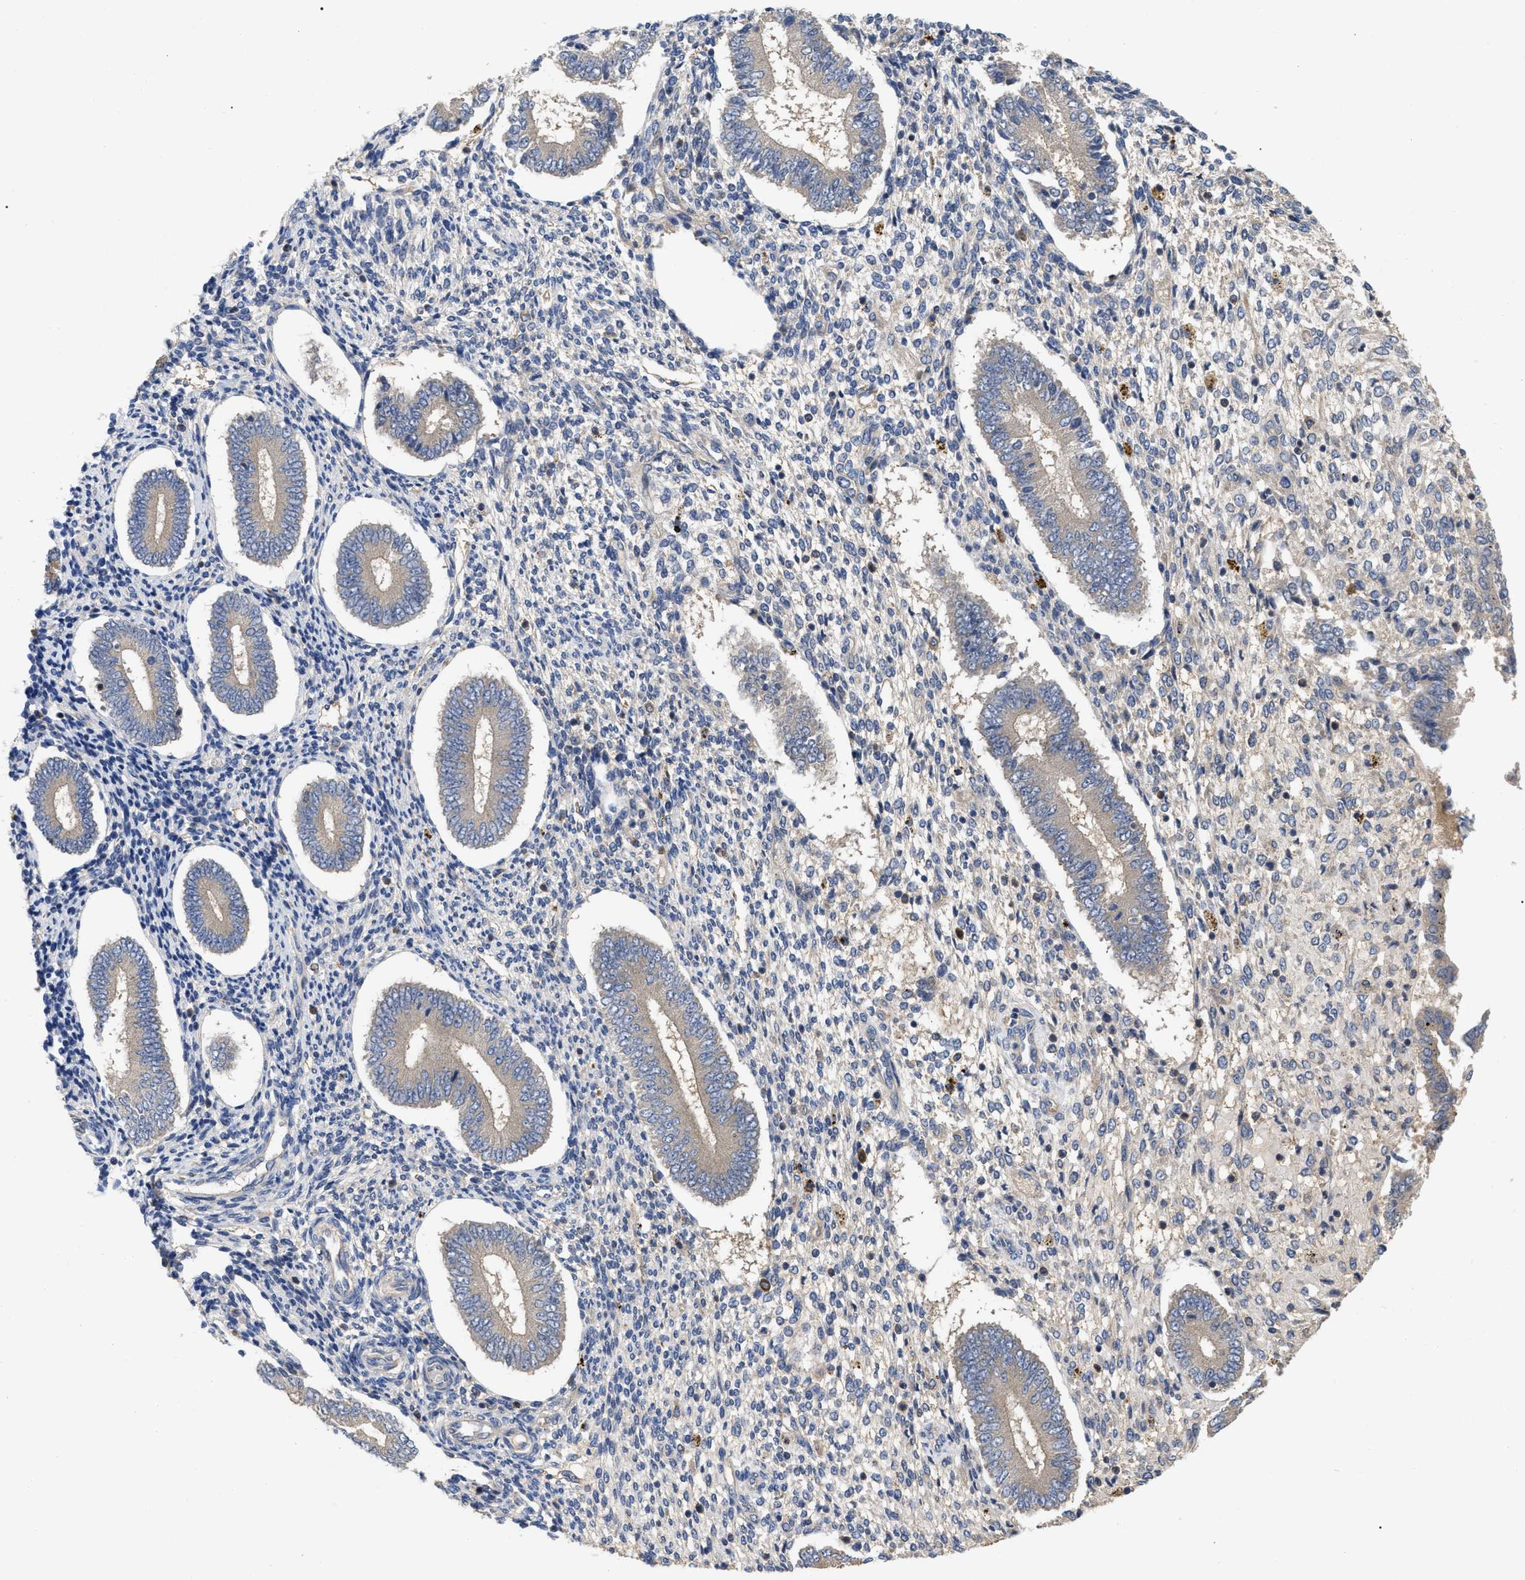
{"staining": {"intensity": "weak", "quantity": "25%-75%", "location": "cytoplasmic/membranous"}, "tissue": "endometrium", "cell_type": "Cells in endometrial stroma", "image_type": "normal", "snomed": [{"axis": "morphology", "description": "Normal tissue, NOS"}, {"axis": "topography", "description": "Endometrium"}], "caption": "Immunohistochemical staining of normal endometrium shows low levels of weak cytoplasmic/membranous staining in about 25%-75% of cells in endometrial stroma. Ihc stains the protein in brown and the nuclei are stained blue.", "gene": "RAP1GDS1", "patient": {"sex": "female", "age": 42}}